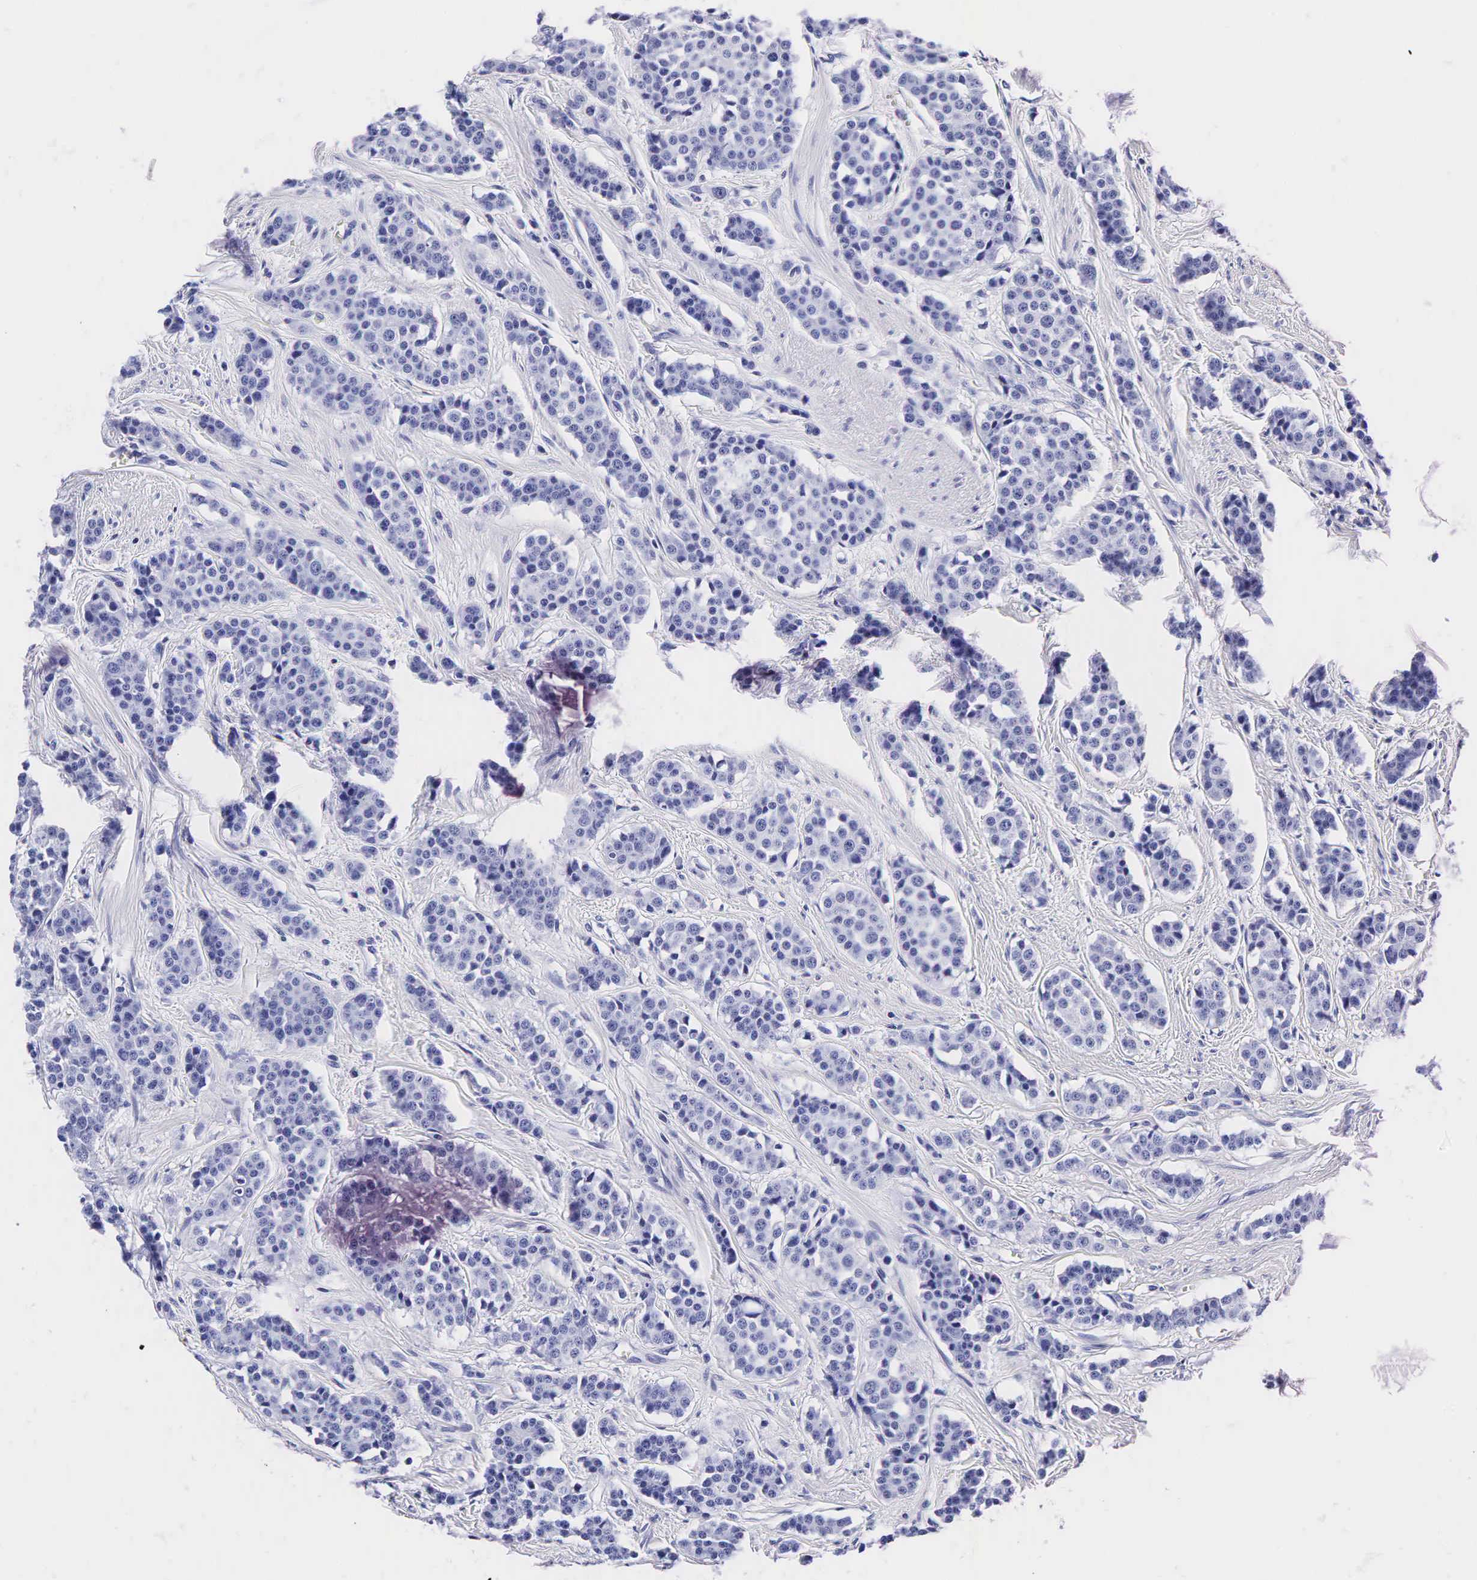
{"staining": {"intensity": "negative", "quantity": "none", "location": "none"}, "tissue": "carcinoid", "cell_type": "Tumor cells", "image_type": "cancer", "snomed": [{"axis": "morphology", "description": "Carcinoid, malignant, NOS"}, {"axis": "topography", "description": "Small intestine"}], "caption": "Tumor cells are negative for protein expression in human carcinoid (malignant).", "gene": "KLK3", "patient": {"sex": "male", "age": 60}}